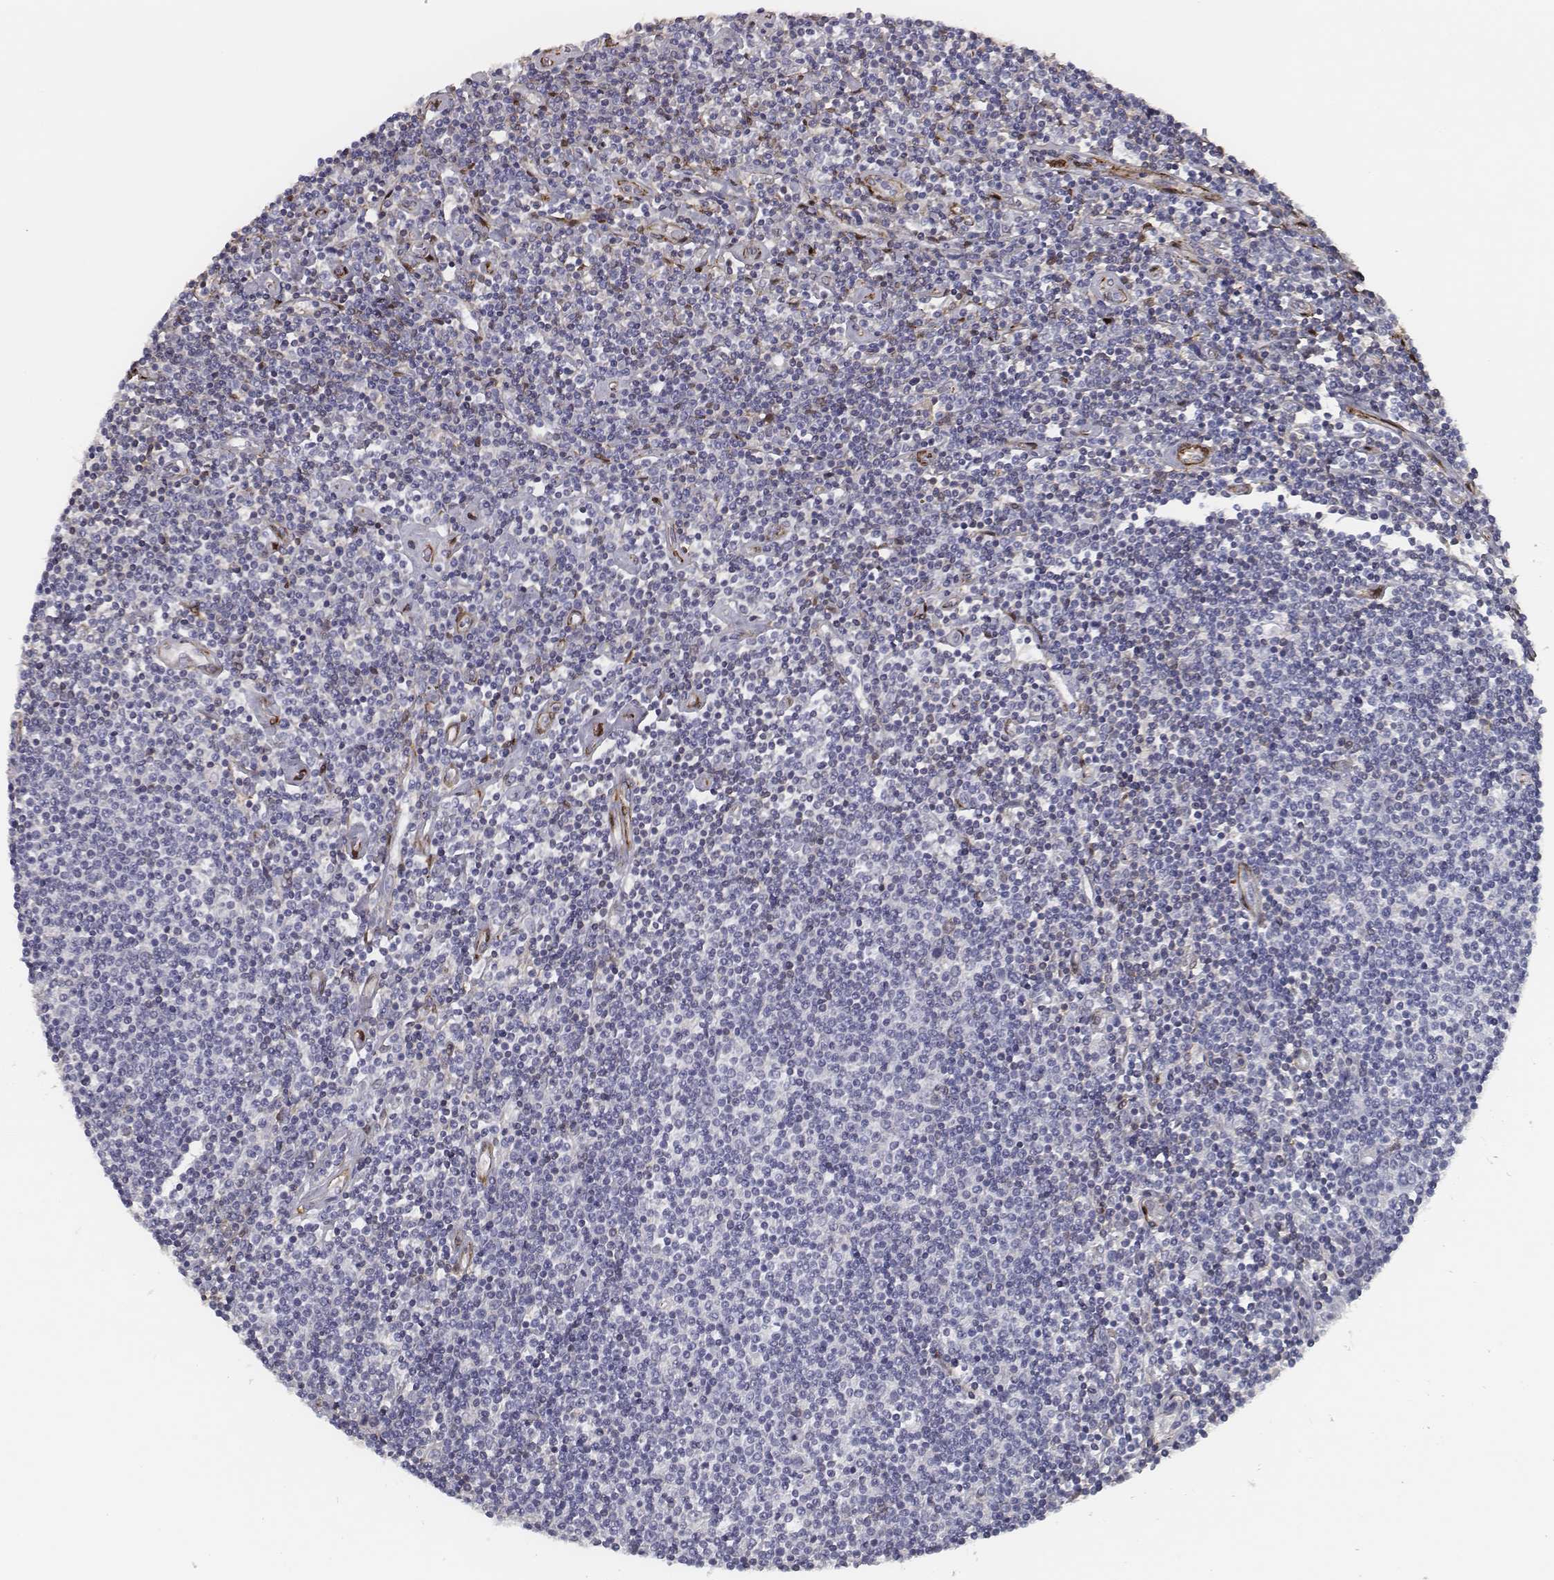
{"staining": {"intensity": "negative", "quantity": "none", "location": "none"}, "tissue": "lymphoma", "cell_type": "Tumor cells", "image_type": "cancer", "snomed": [{"axis": "morphology", "description": "Hodgkin's disease, NOS"}, {"axis": "topography", "description": "Lymph node"}], "caption": "A high-resolution histopathology image shows IHC staining of Hodgkin's disease, which displays no significant positivity in tumor cells.", "gene": "ISYNA1", "patient": {"sex": "male", "age": 40}}